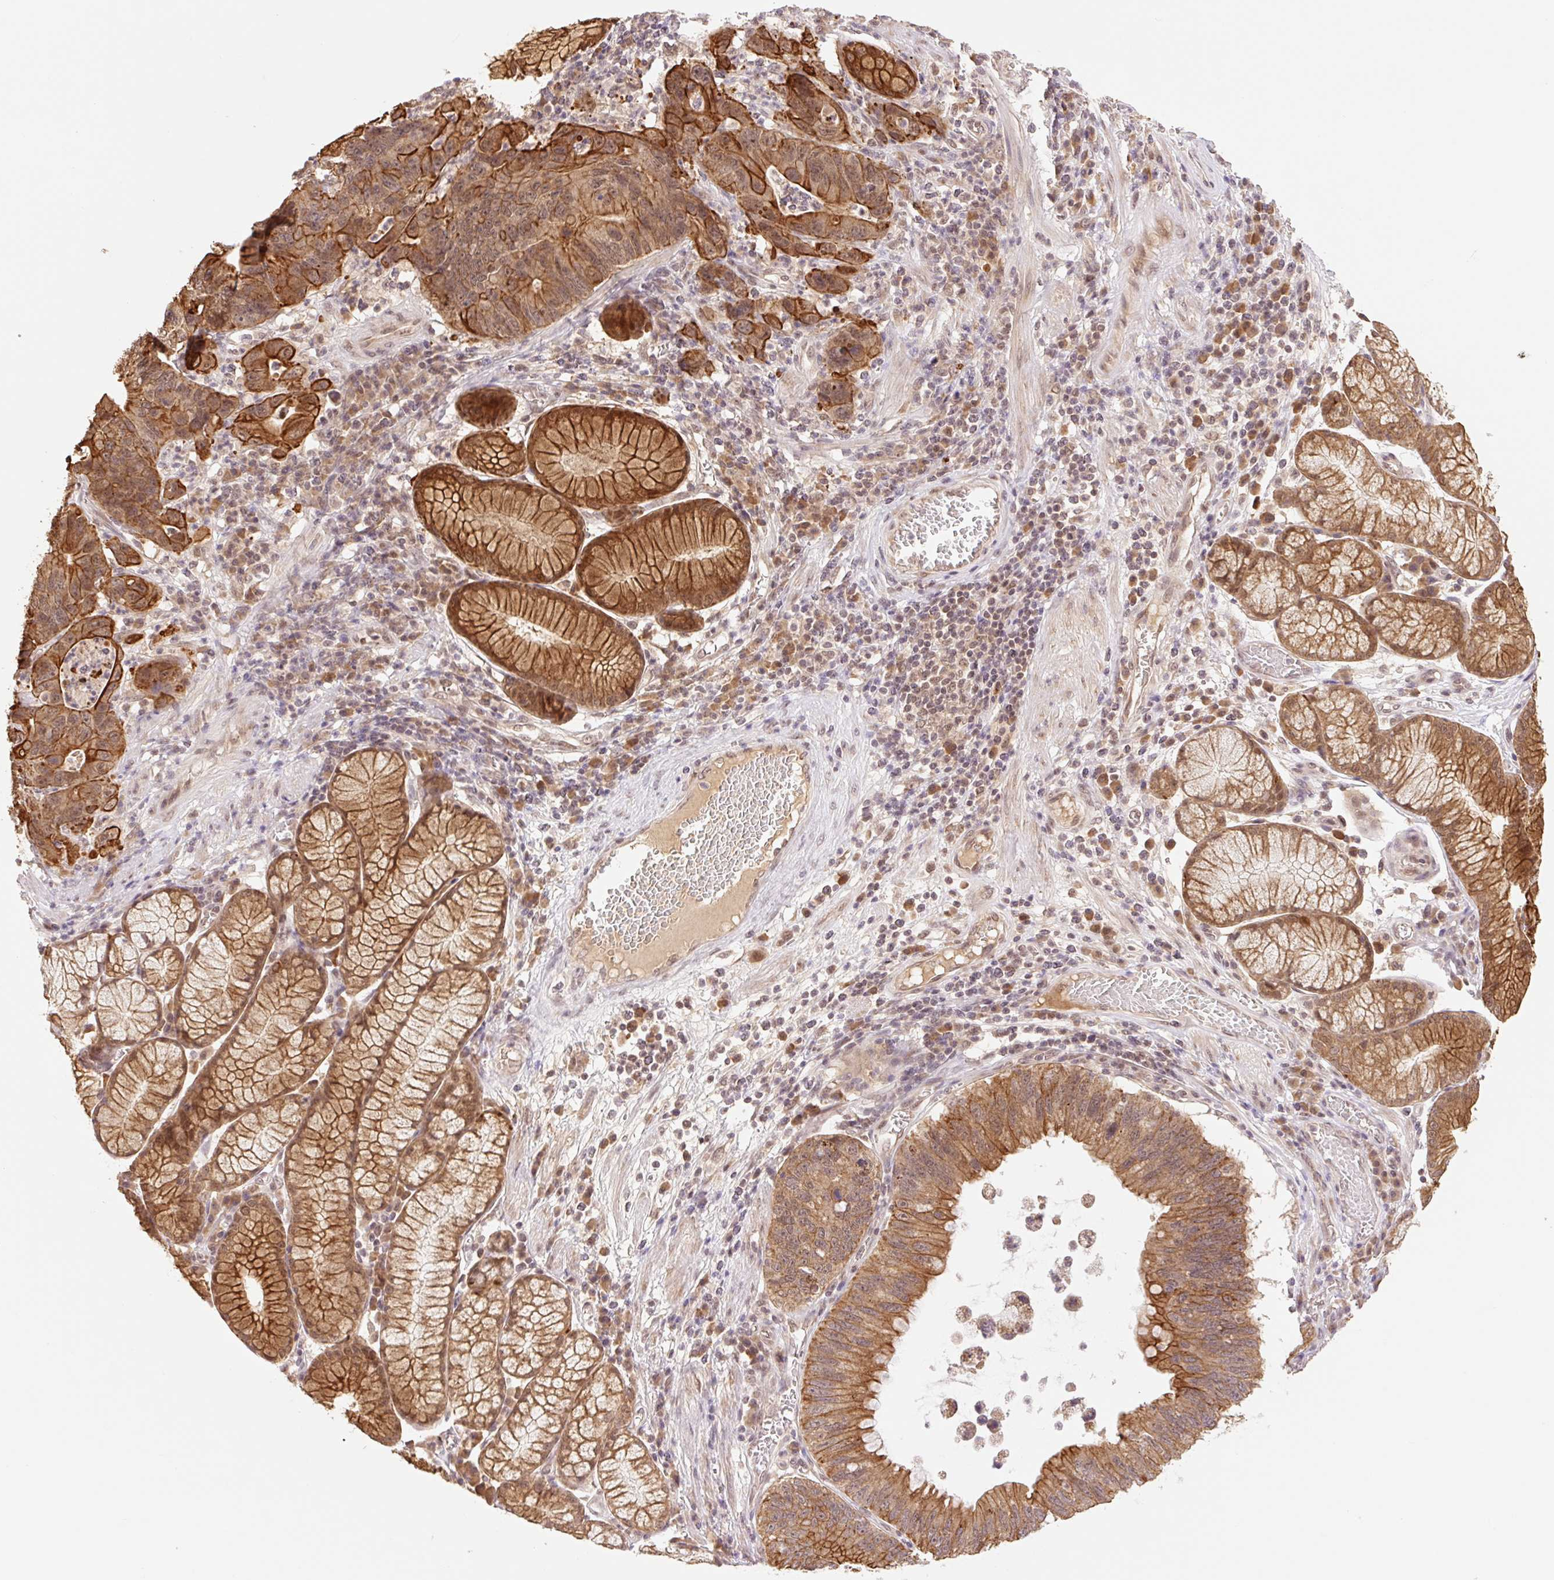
{"staining": {"intensity": "strong", "quantity": "25%-75%", "location": "cytoplasmic/membranous"}, "tissue": "stomach cancer", "cell_type": "Tumor cells", "image_type": "cancer", "snomed": [{"axis": "morphology", "description": "Adenocarcinoma, NOS"}, {"axis": "topography", "description": "Stomach"}], "caption": "Protein expression analysis of human stomach cancer reveals strong cytoplasmic/membranous staining in about 25%-75% of tumor cells.", "gene": "YJU2B", "patient": {"sex": "male", "age": 59}}